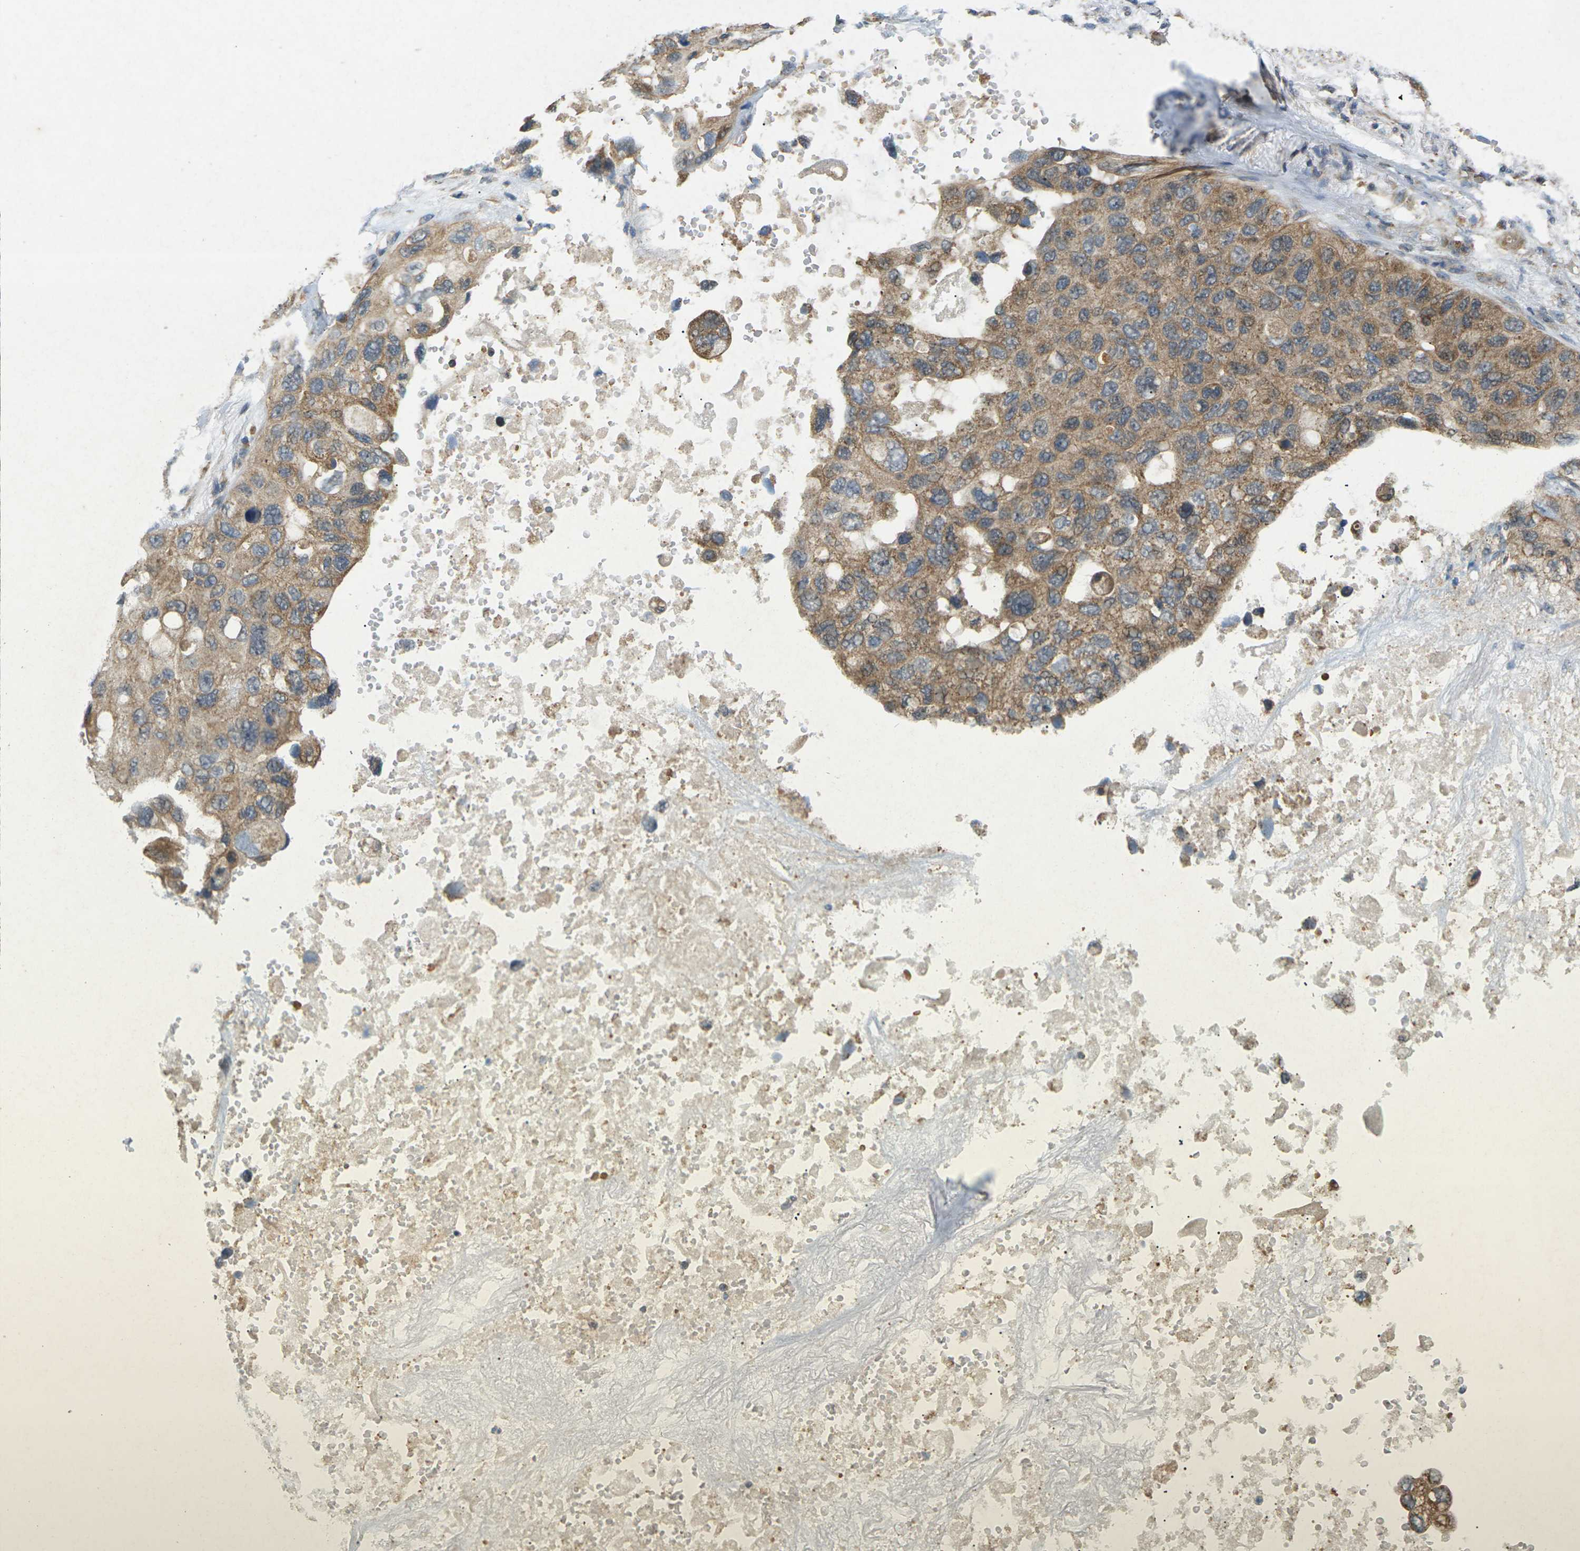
{"staining": {"intensity": "moderate", "quantity": ">75%", "location": "cytoplasmic/membranous"}, "tissue": "lung cancer", "cell_type": "Tumor cells", "image_type": "cancer", "snomed": [{"axis": "morphology", "description": "Squamous cell carcinoma, NOS"}, {"axis": "topography", "description": "Lung"}], "caption": "Lung squamous cell carcinoma stained with a brown dye exhibits moderate cytoplasmic/membranous positive positivity in about >75% of tumor cells.", "gene": "KSR1", "patient": {"sex": "female", "age": 73}}